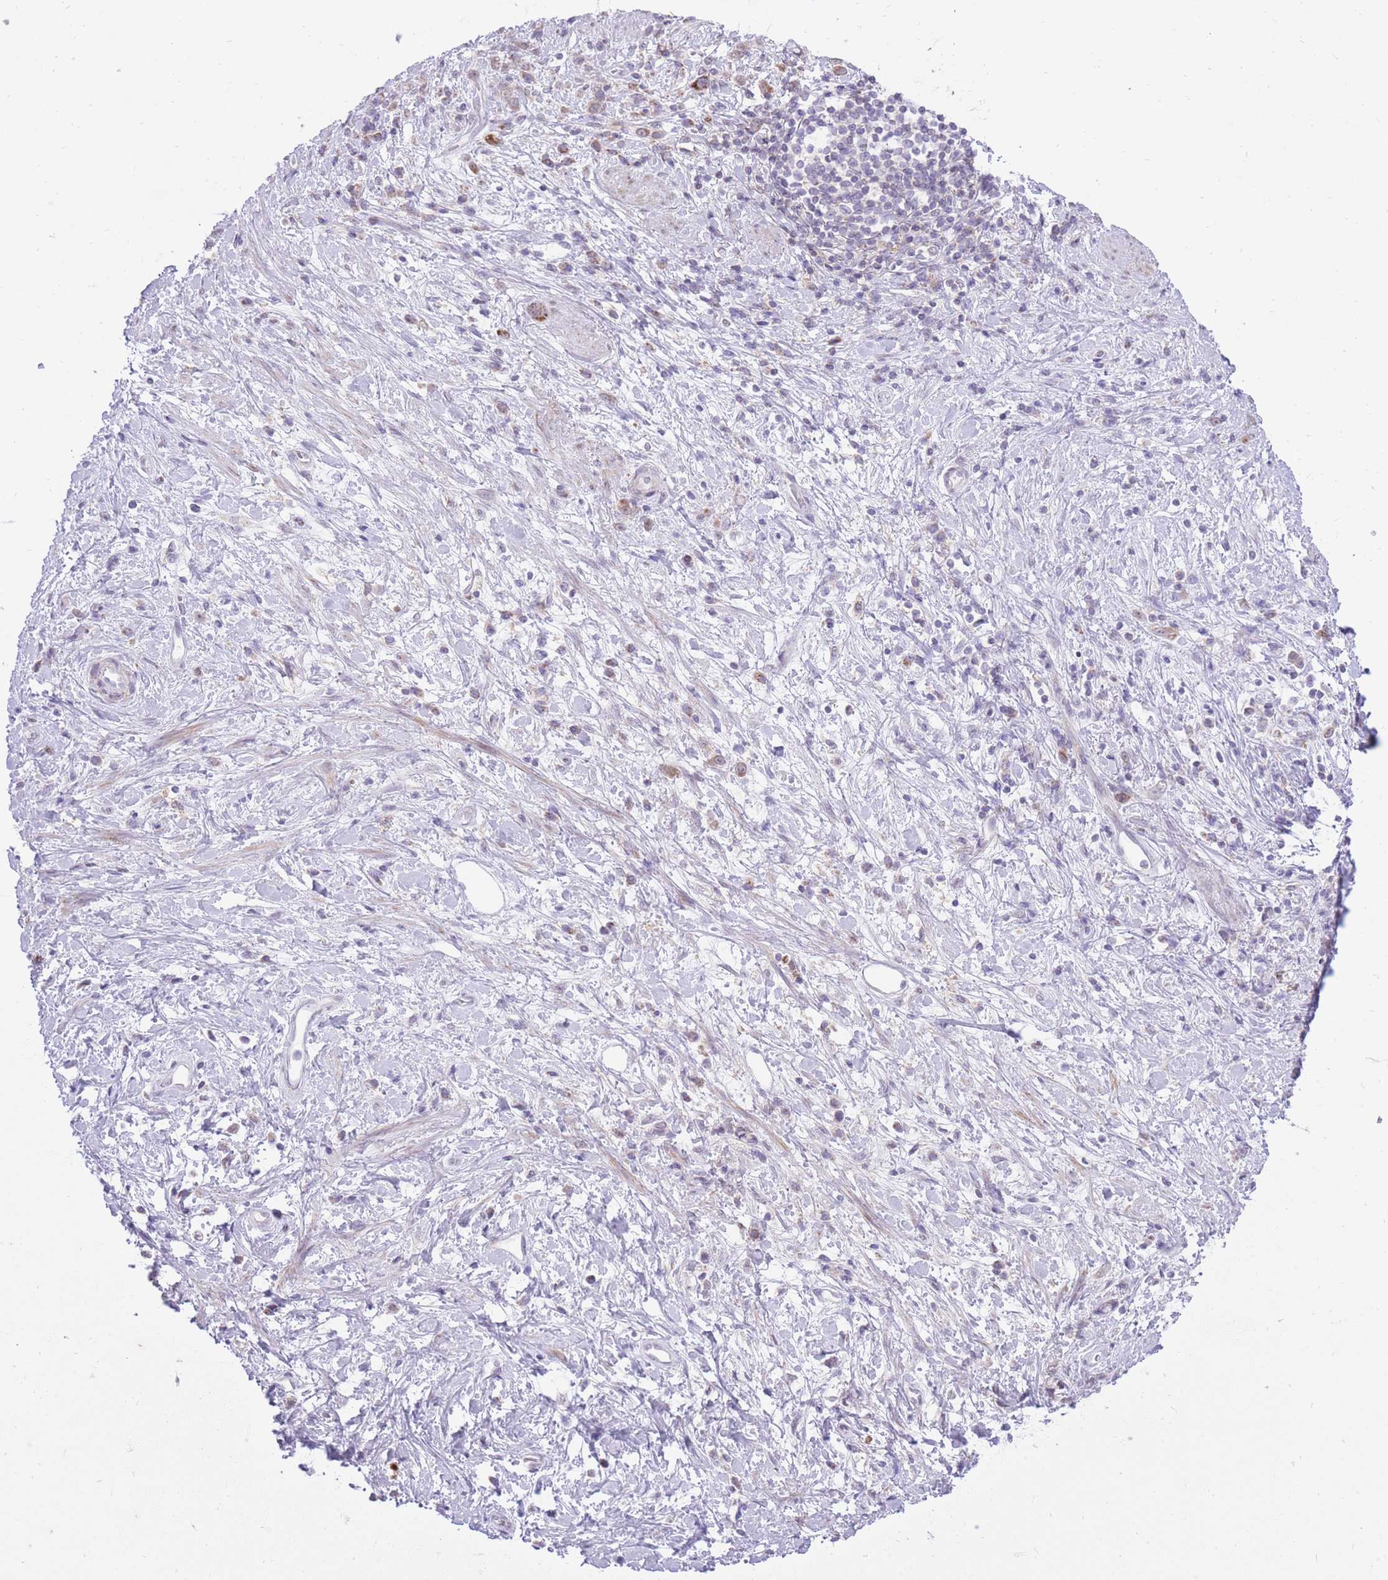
{"staining": {"intensity": "weak", "quantity": "25%-75%", "location": "cytoplasmic/membranous"}, "tissue": "stomach cancer", "cell_type": "Tumor cells", "image_type": "cancer", "snomed": [{"axis": "morphology", "description": "Adenocarcinoma, NOS"}, {"axis": "topography", "description": "Stomach"}], "caption": "Tumor cells display weak cytoplasmic/membranous positivity in about 25%-75% of cells in stomach adenocarcinoma.", "gene": "DENND2D", "patient": {"sex": "female", "age": 60}}